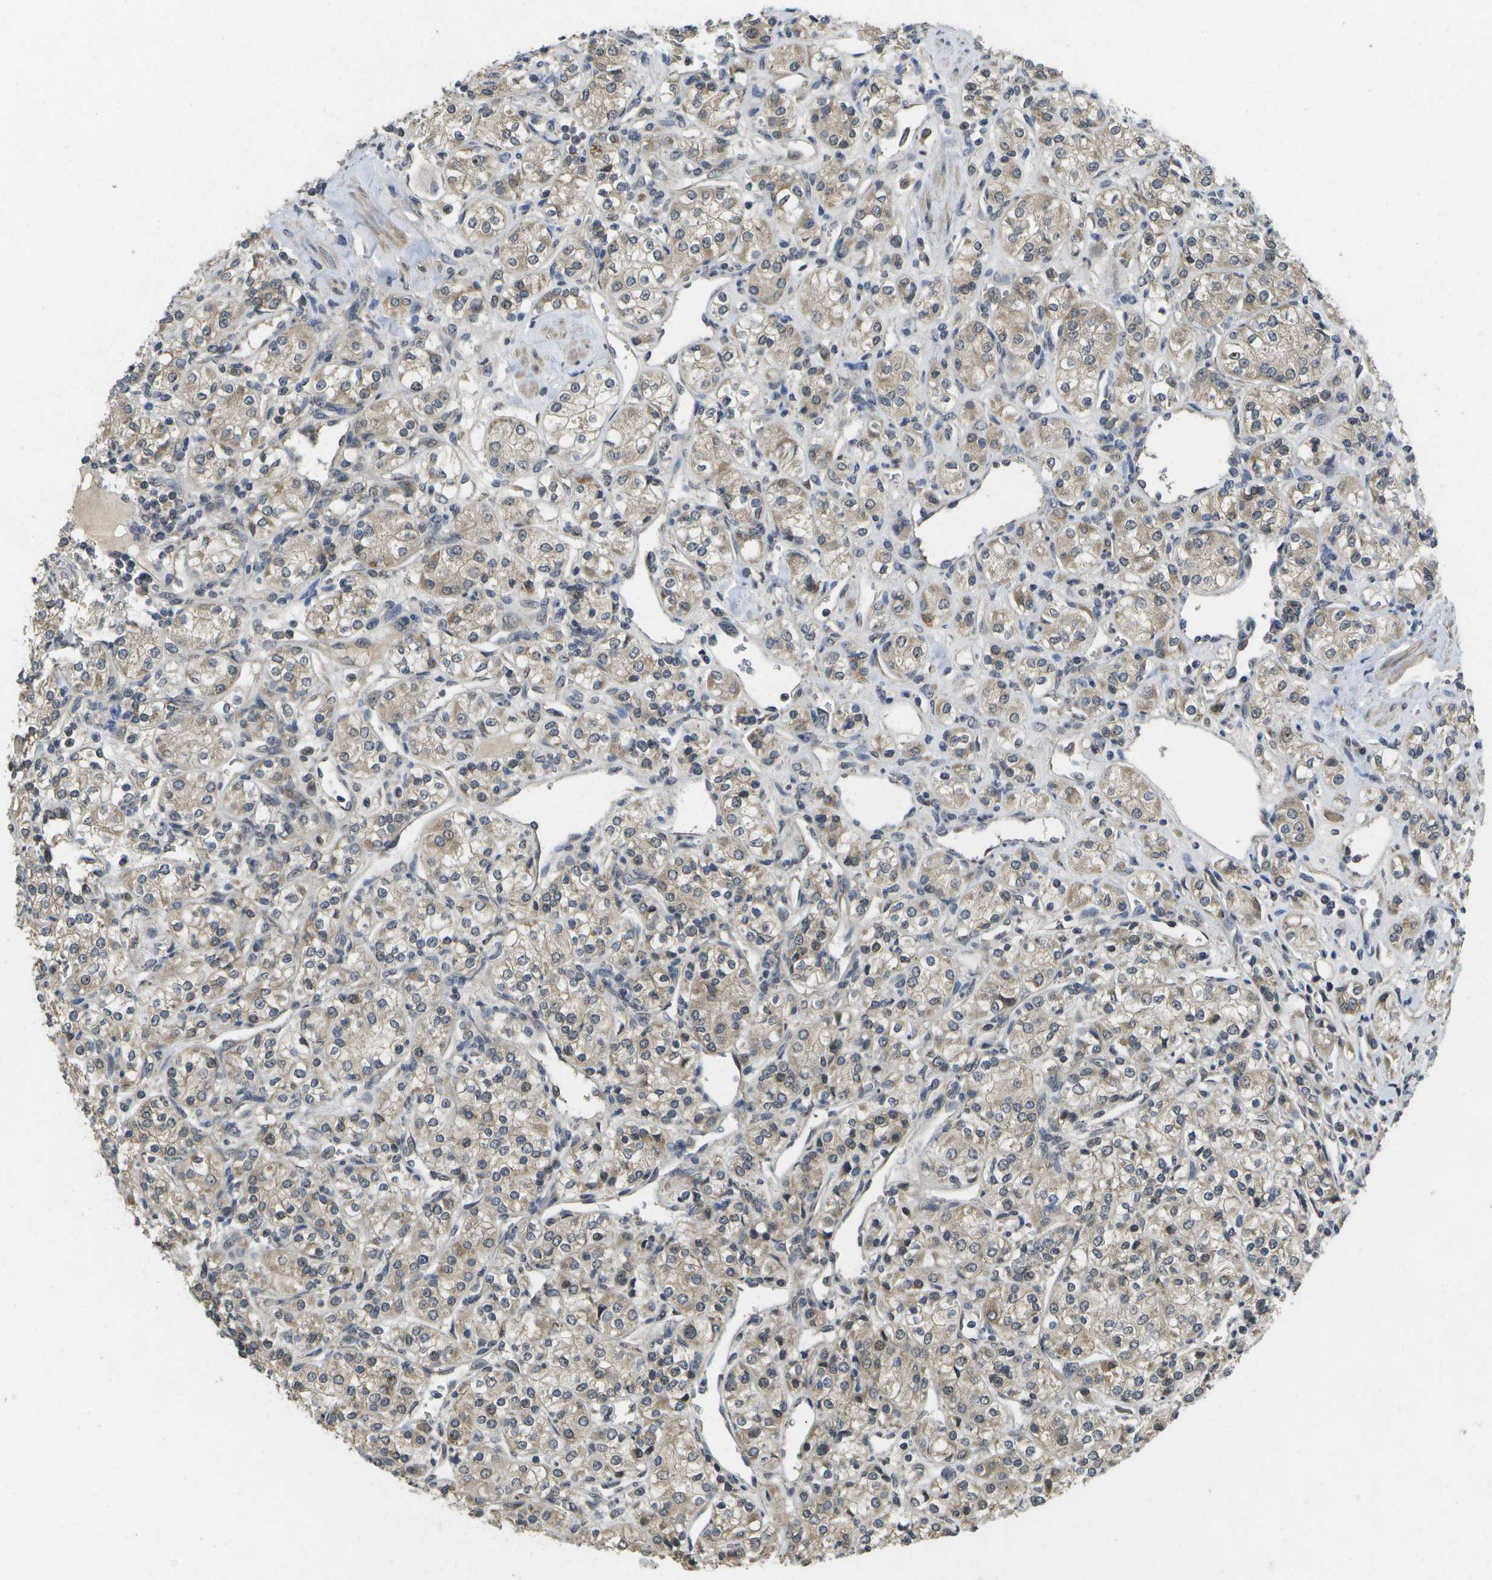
{"staining": {"intensity": "weak", "quantity": ">75%", "location": "cytoplasmic/membranous"}, "tissue": "renal cancer", "cell_type": "Tumor cells", "image_type": "cancer", "snomed": [{"axis": "morphology", "description": "Adenocarcinoma, NOS"}, {"axis": "topography", "description": "Kidney"}], "caption": "Immunohistochemistry staining of renal adenocarcinoma, which reveals low levels of weak cytoplasmic/membranous positivity in about >75% of tumor cells indicating weak cytoplasmic/membranous protein positivity. The staining was performed using DAB (3,3'-diaminobenzidine) (brown) for protein detection and nuclei were counterstained in hematoxylin (blue).", "gene": "ALAS1", "patient": {"sex": "male", "age": 77}}